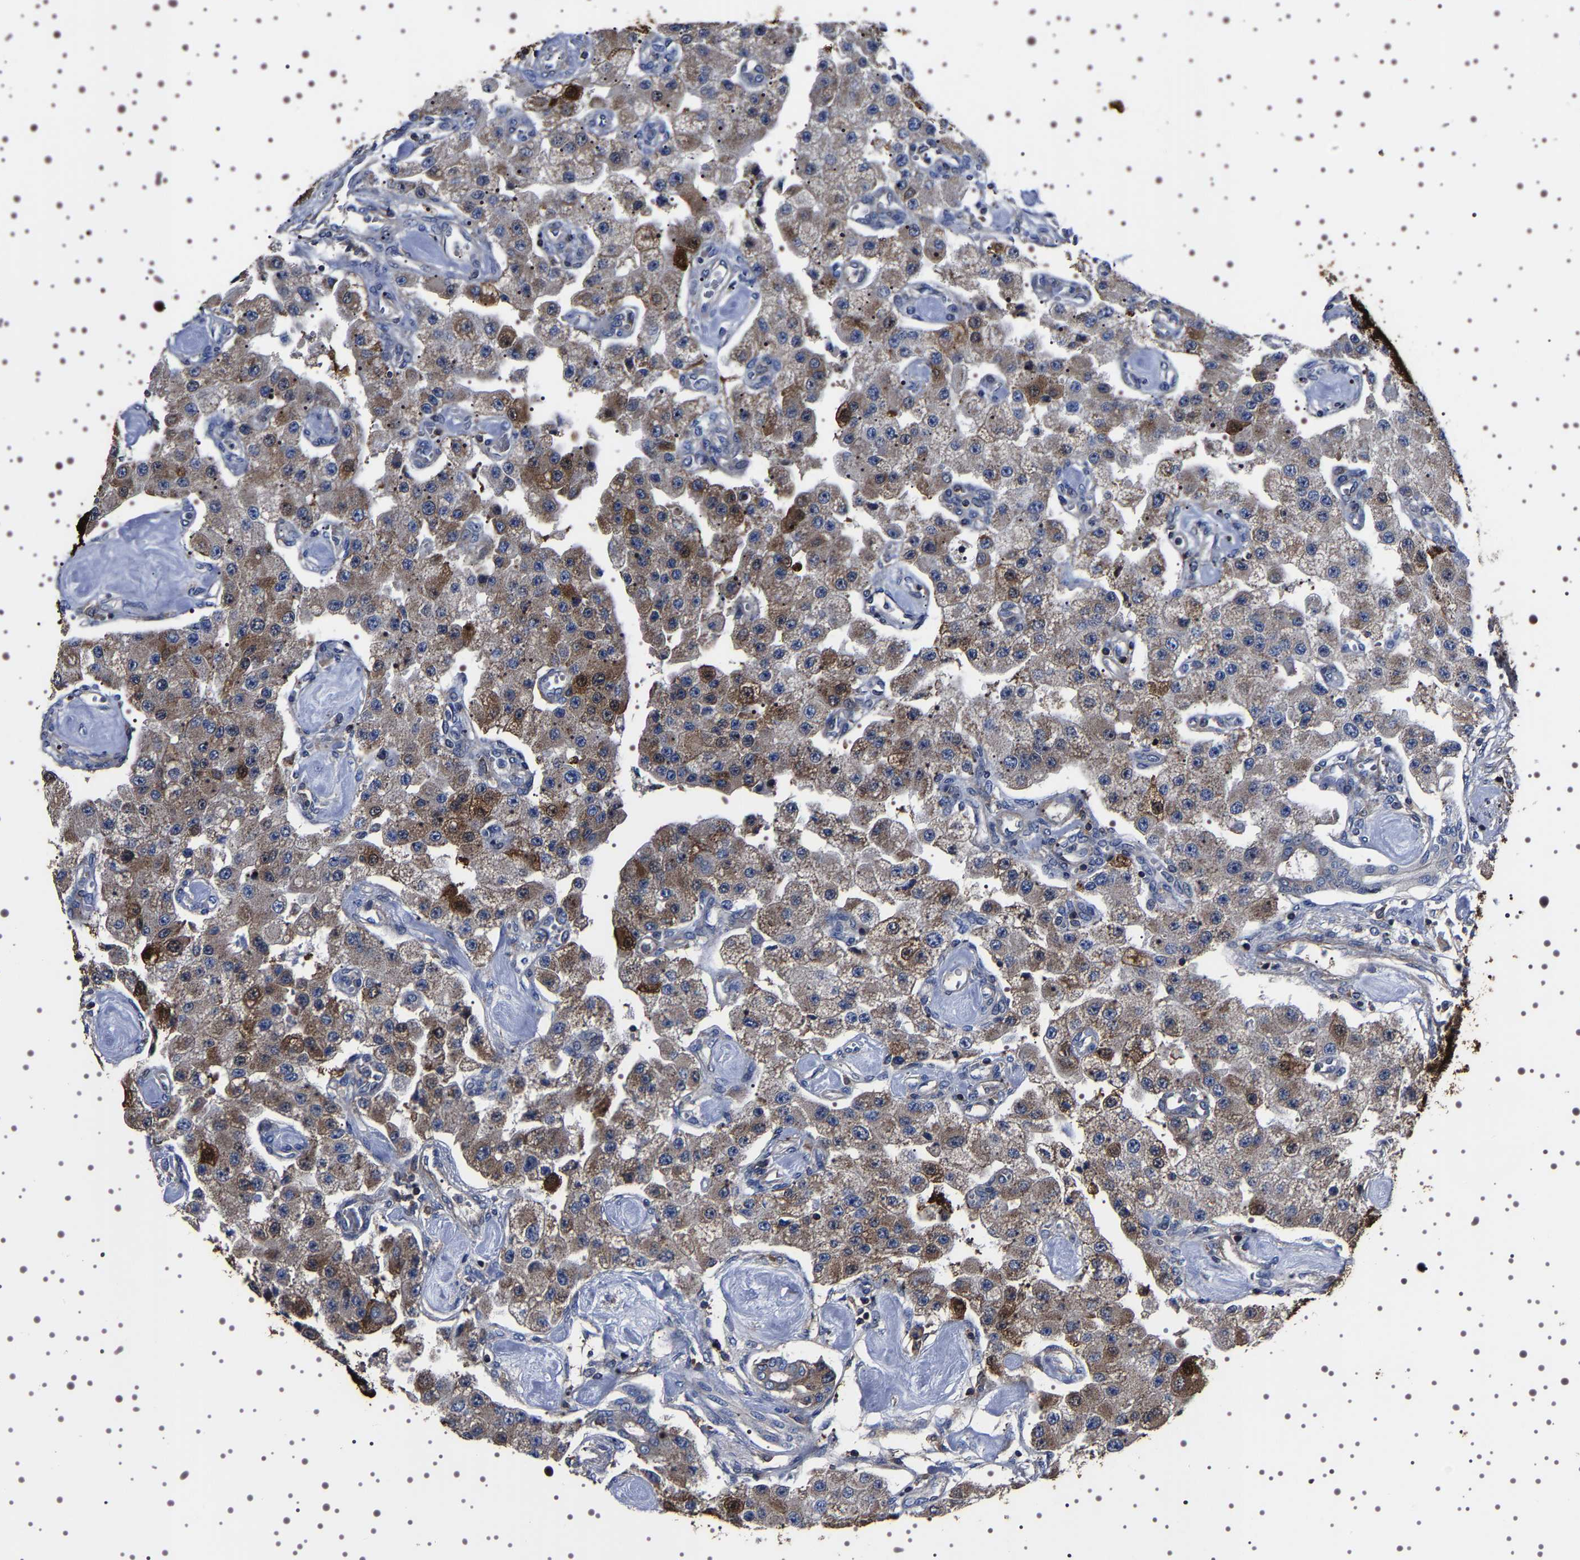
{"staining": {"intensity": "moderate", "quantity": ">75%", "location": "cytoplasmic/membranous,nuclear"}, "tissue": "carcinoid", "cell_type": "Tumor cells", "image_type": "cancer", "snomed": [{"axis": "morphology", "description": "Carcinoid, malignant, NOS"}, {"axis": "topography", "description": "Pancreas"}], "caption": "The immunohistochemical stain highlights moderate cytoplasmic/membranous and nuclear staining in tumor cells of malignant carcinoid tissue. Using DAB (brown) and hematoxylin (blue) stains, captured at high magnification using brightfield microscopy.", "gene": "WDR1", "patient": {"sex": "male", "age": 41}}